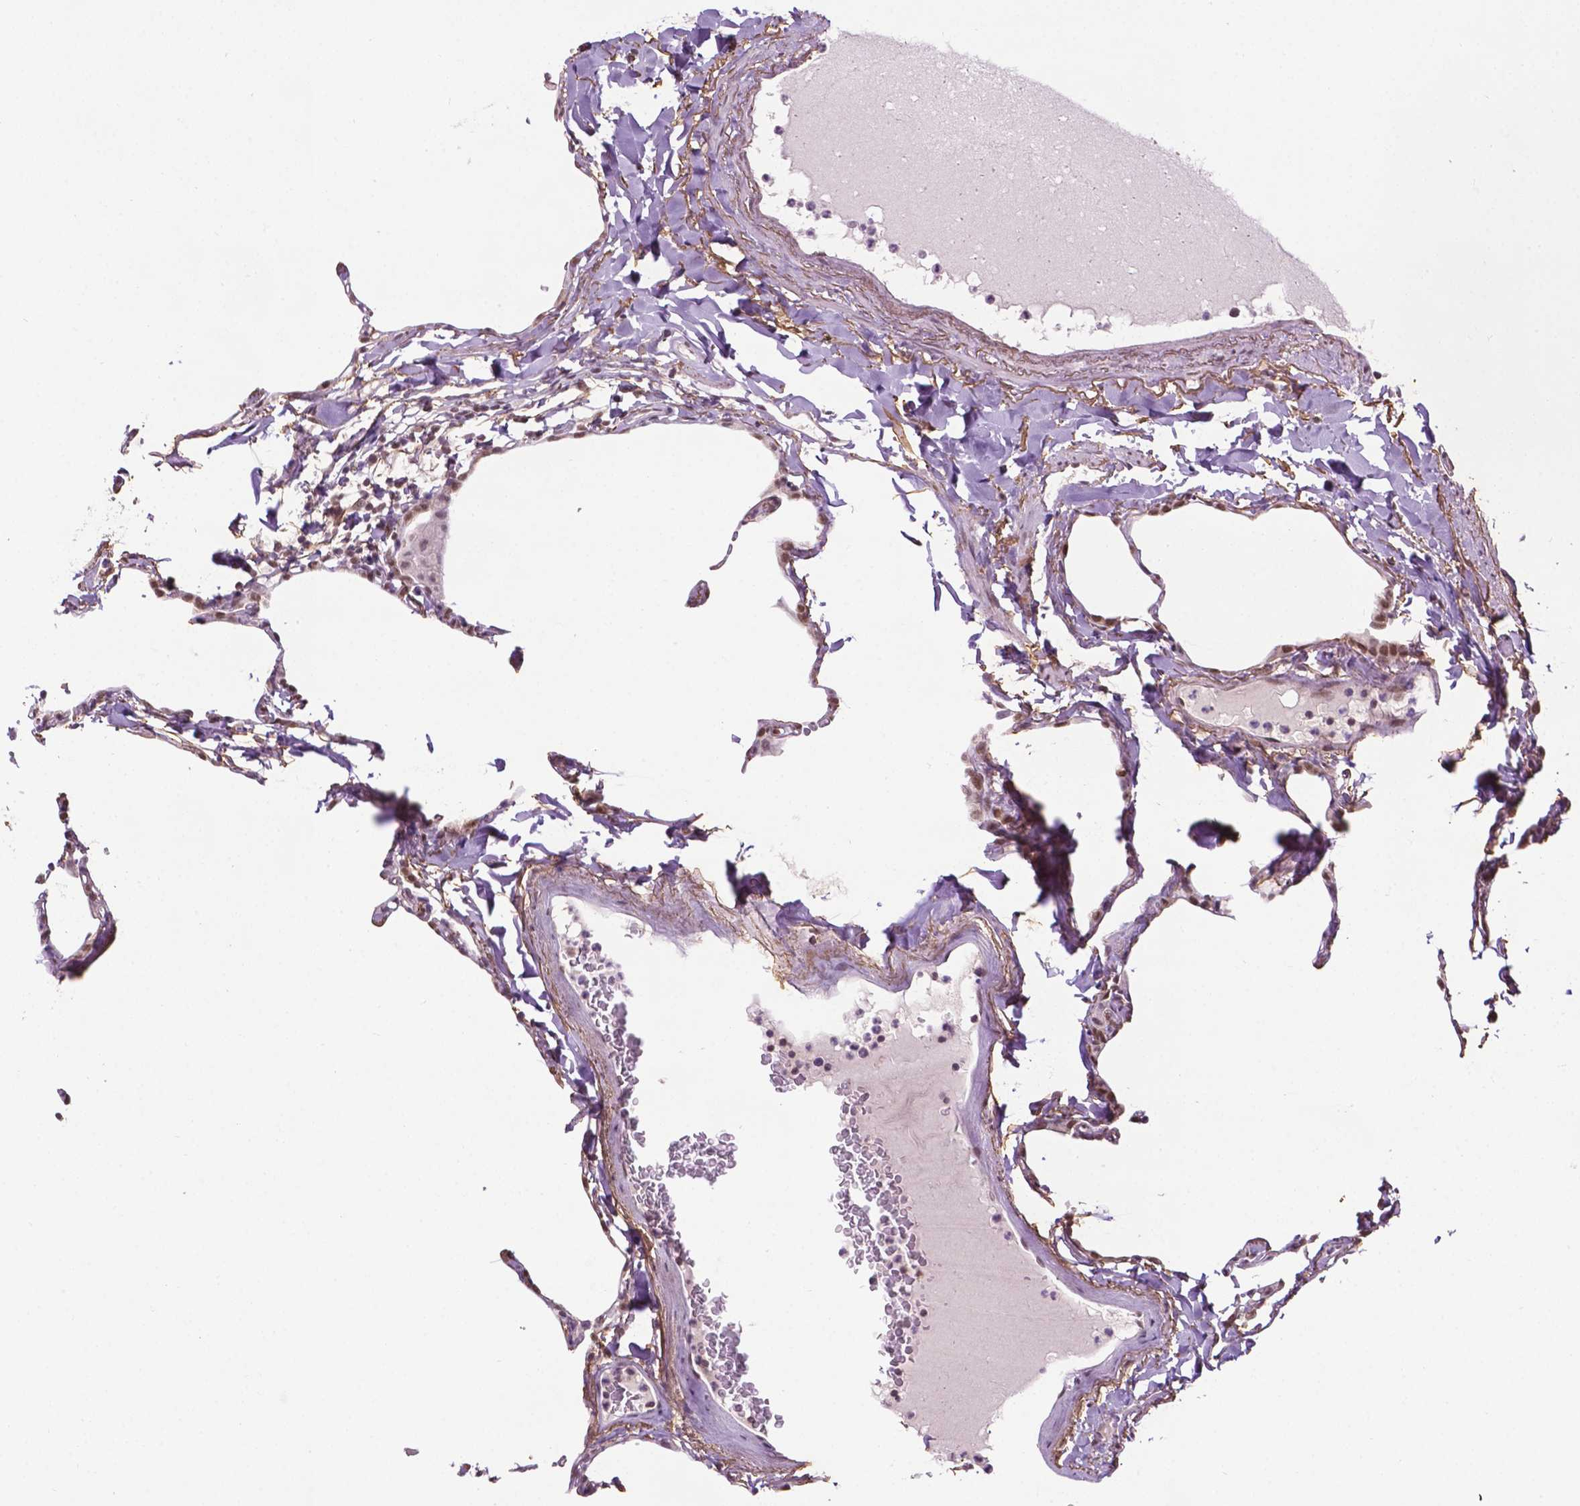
{"staining": {"intensity": "moderate", "quantity": "25%-75%", "location": "nuclear"}, "tissue": "lung", "cell_type": "Alveolar cells", "image_type": "normal", "snomed": [{"axis": "morphology", "description": "Normal tissue, NOS"}, {"axis": "topography", "description": "Lung"}], "caption": "Protein expression analysis of benign human lung reveals moderate nuclear positivity in approximately 25%-75% of alveolar cells. (IHC, brightfield microscopy, high magnification).", "gene": "UBQLN4", "patient": {"sex": "male", "age": 65}}